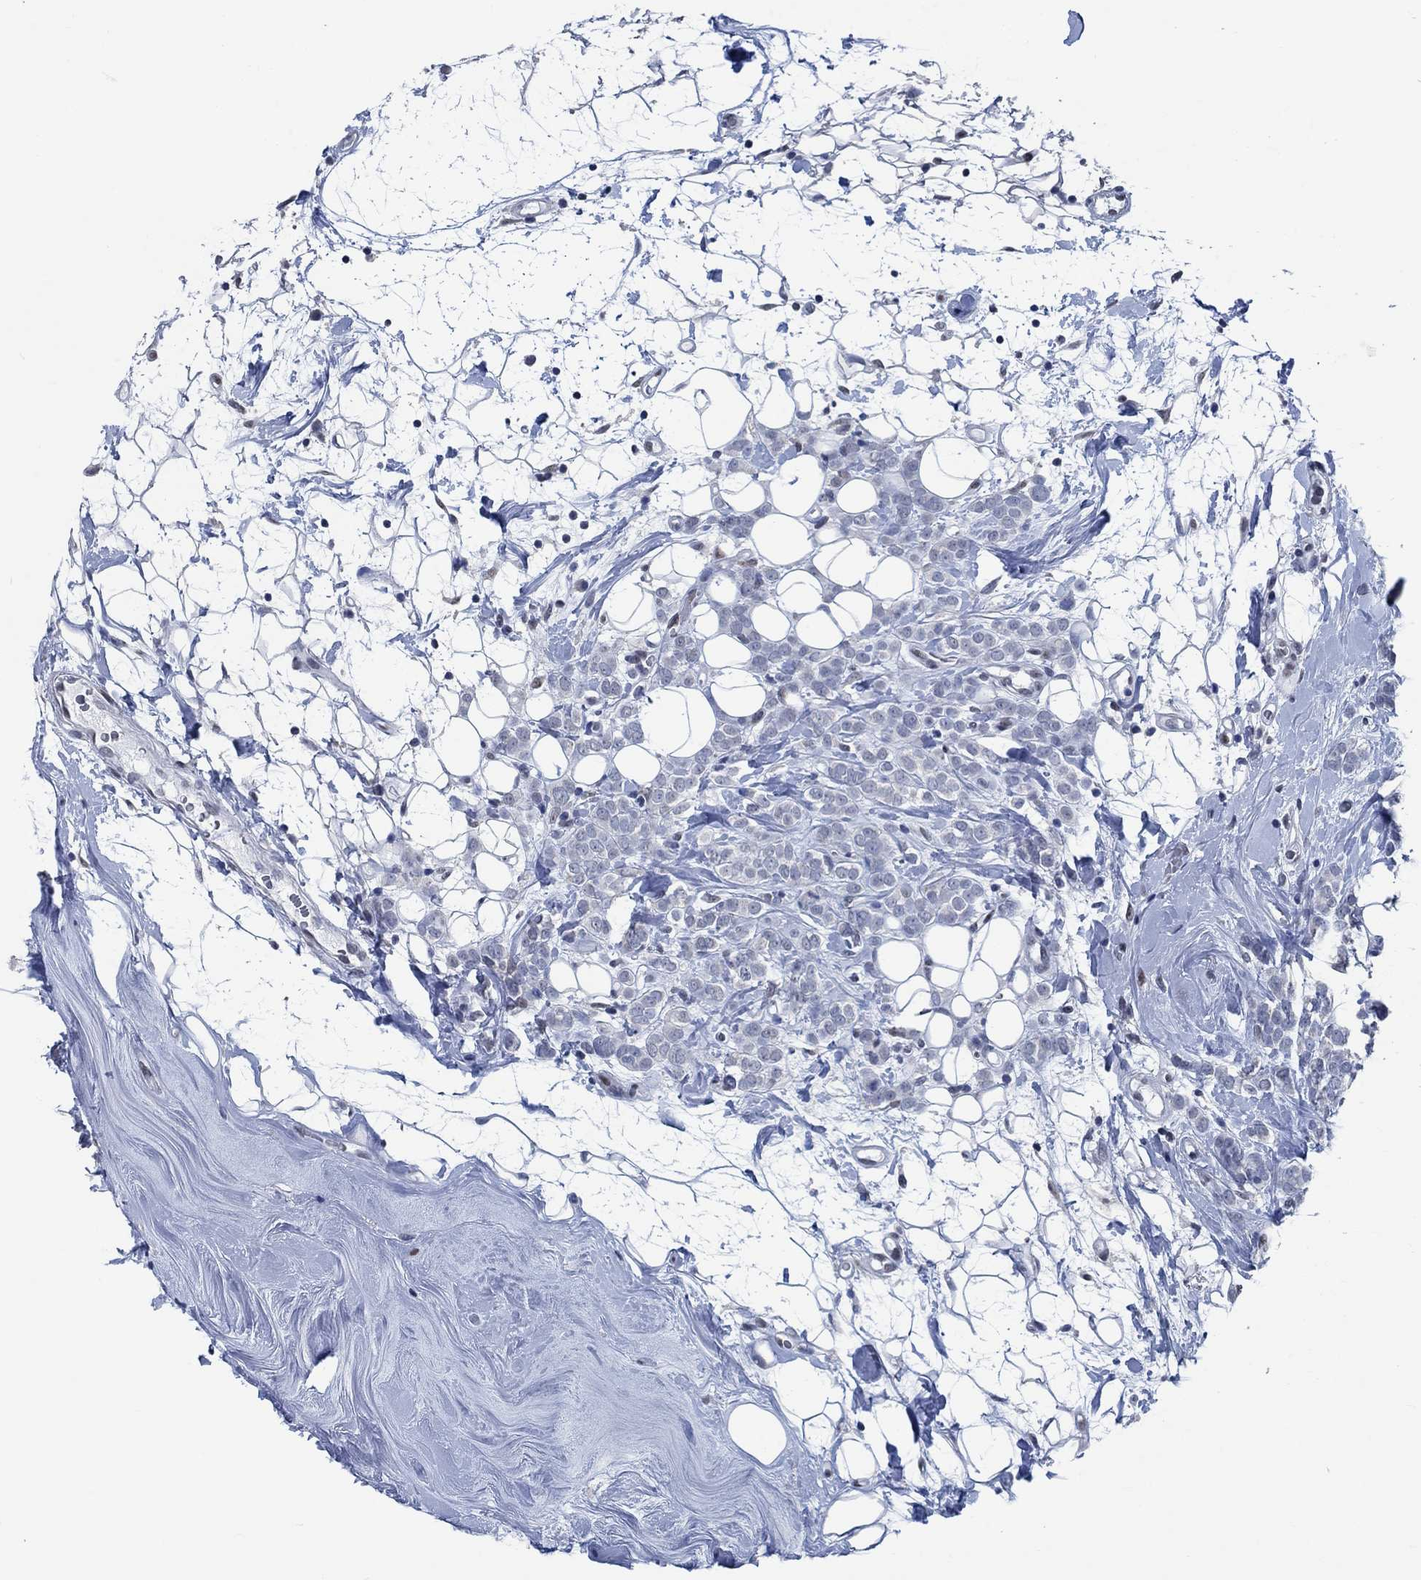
{"staining": {"intensity": "negative", "quantity": "none", "location": "none"}, "tissue": "breast cancer", "cell_type": "Tumor cells", "image_type": "cancer", "snomed": [{"axis": "morphology", "description": "Lobular carcinoma"}, {"axis": "topography", "description": "Breast"}], "caption": "Tumor cells show no significant staining in lobular carcinoma (breast).", "gene": "OBSCN", "patient": {"sex": "female", "age": 49}}